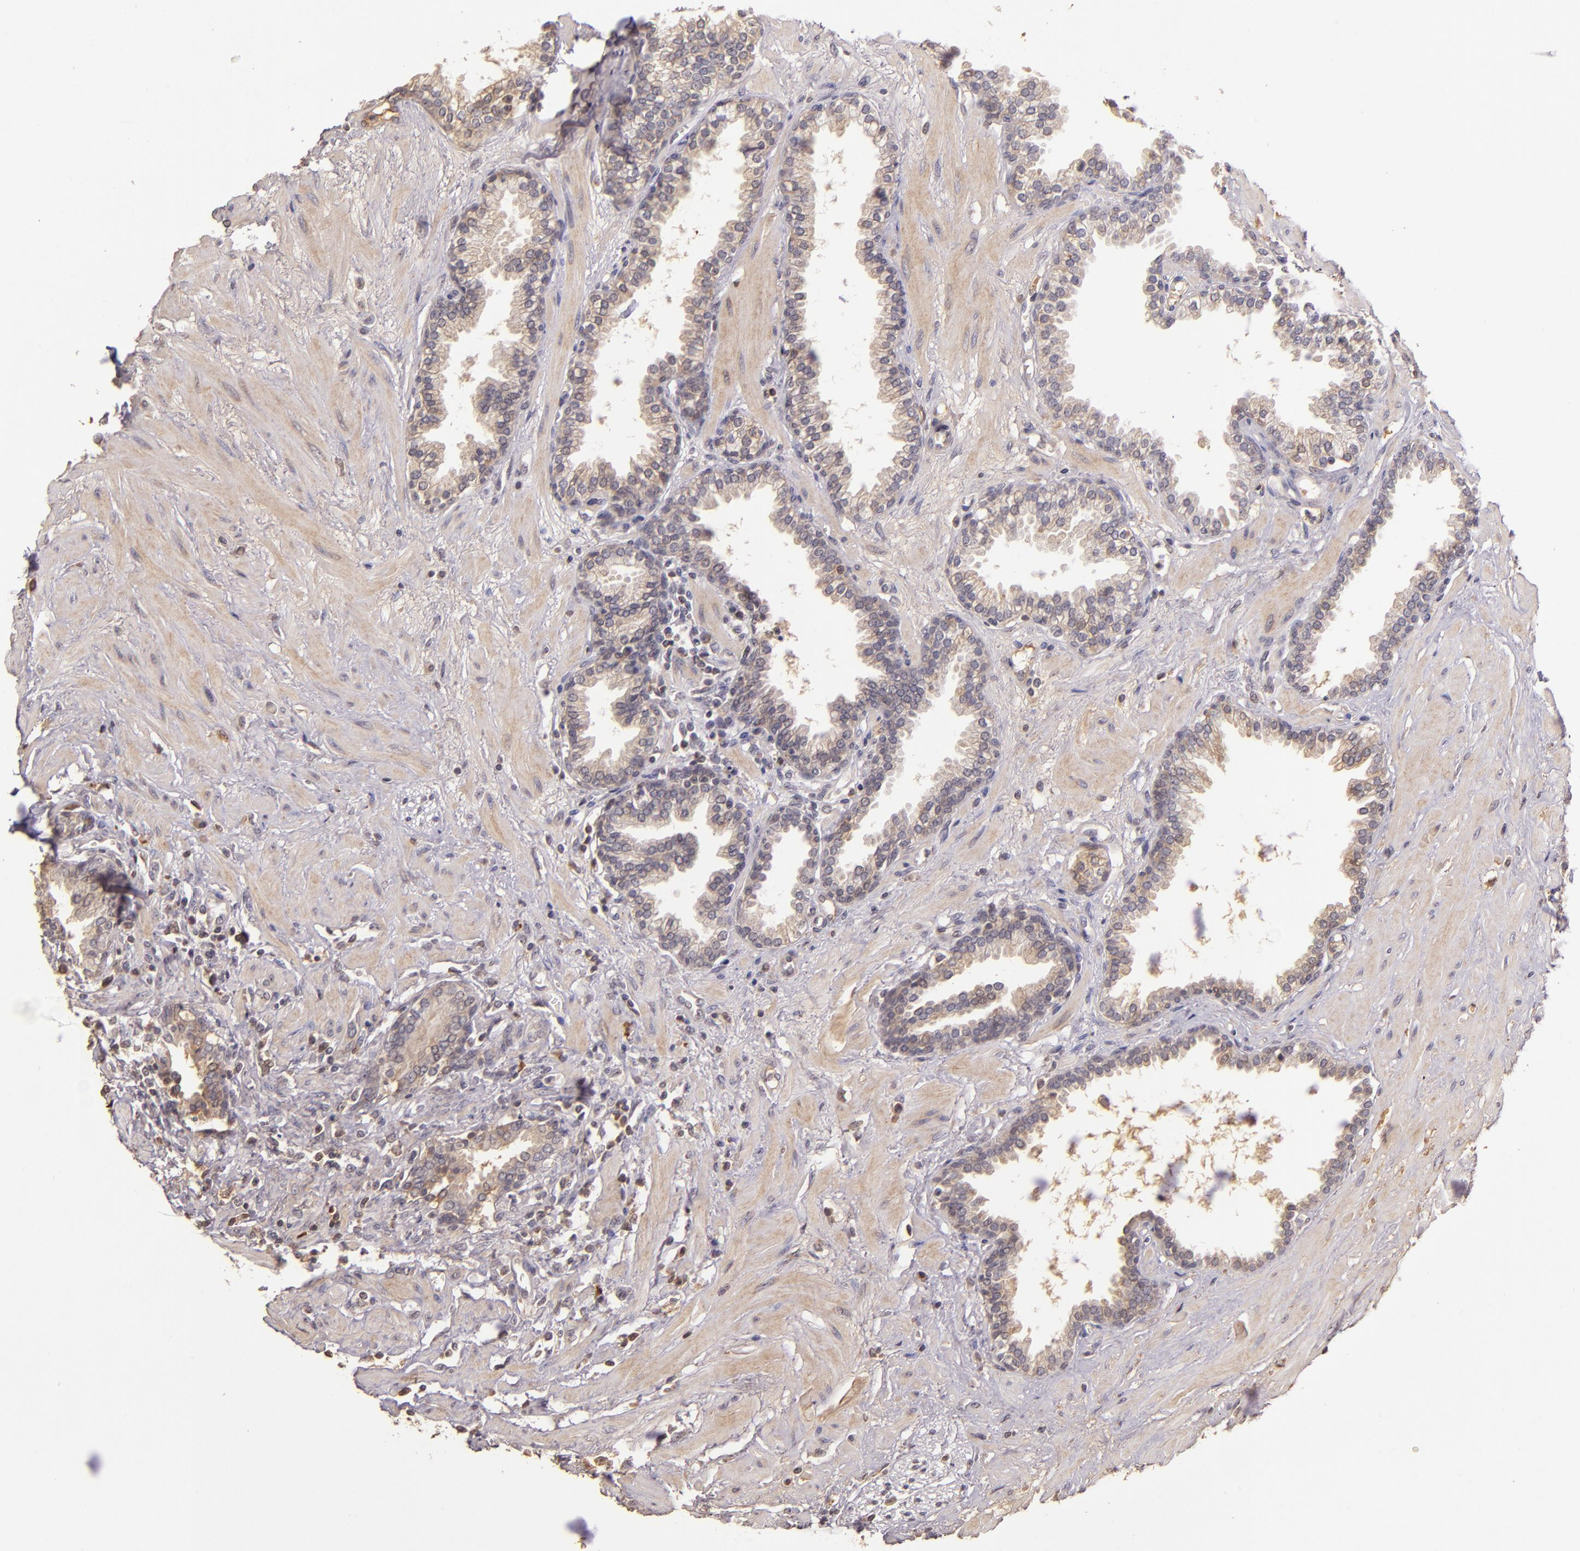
{"staining": {"intensity": "weak", "quantity": "<25%", "location": "cytoplasmic/membranous"}, "tissue": "prostate", "cell_type": "Glandular cells", "image_type": "normal", "snomed": [{"axis": "morphology", "description": "Normal tissue, NOS"}, {"axis": "topography", "description": "Prostate"}], "caption": "Protein analysis of normal prostate displays no significant staining in glandular cells.", "gene": "ABL1", "patient": {"sex": "male", "age": 64}}